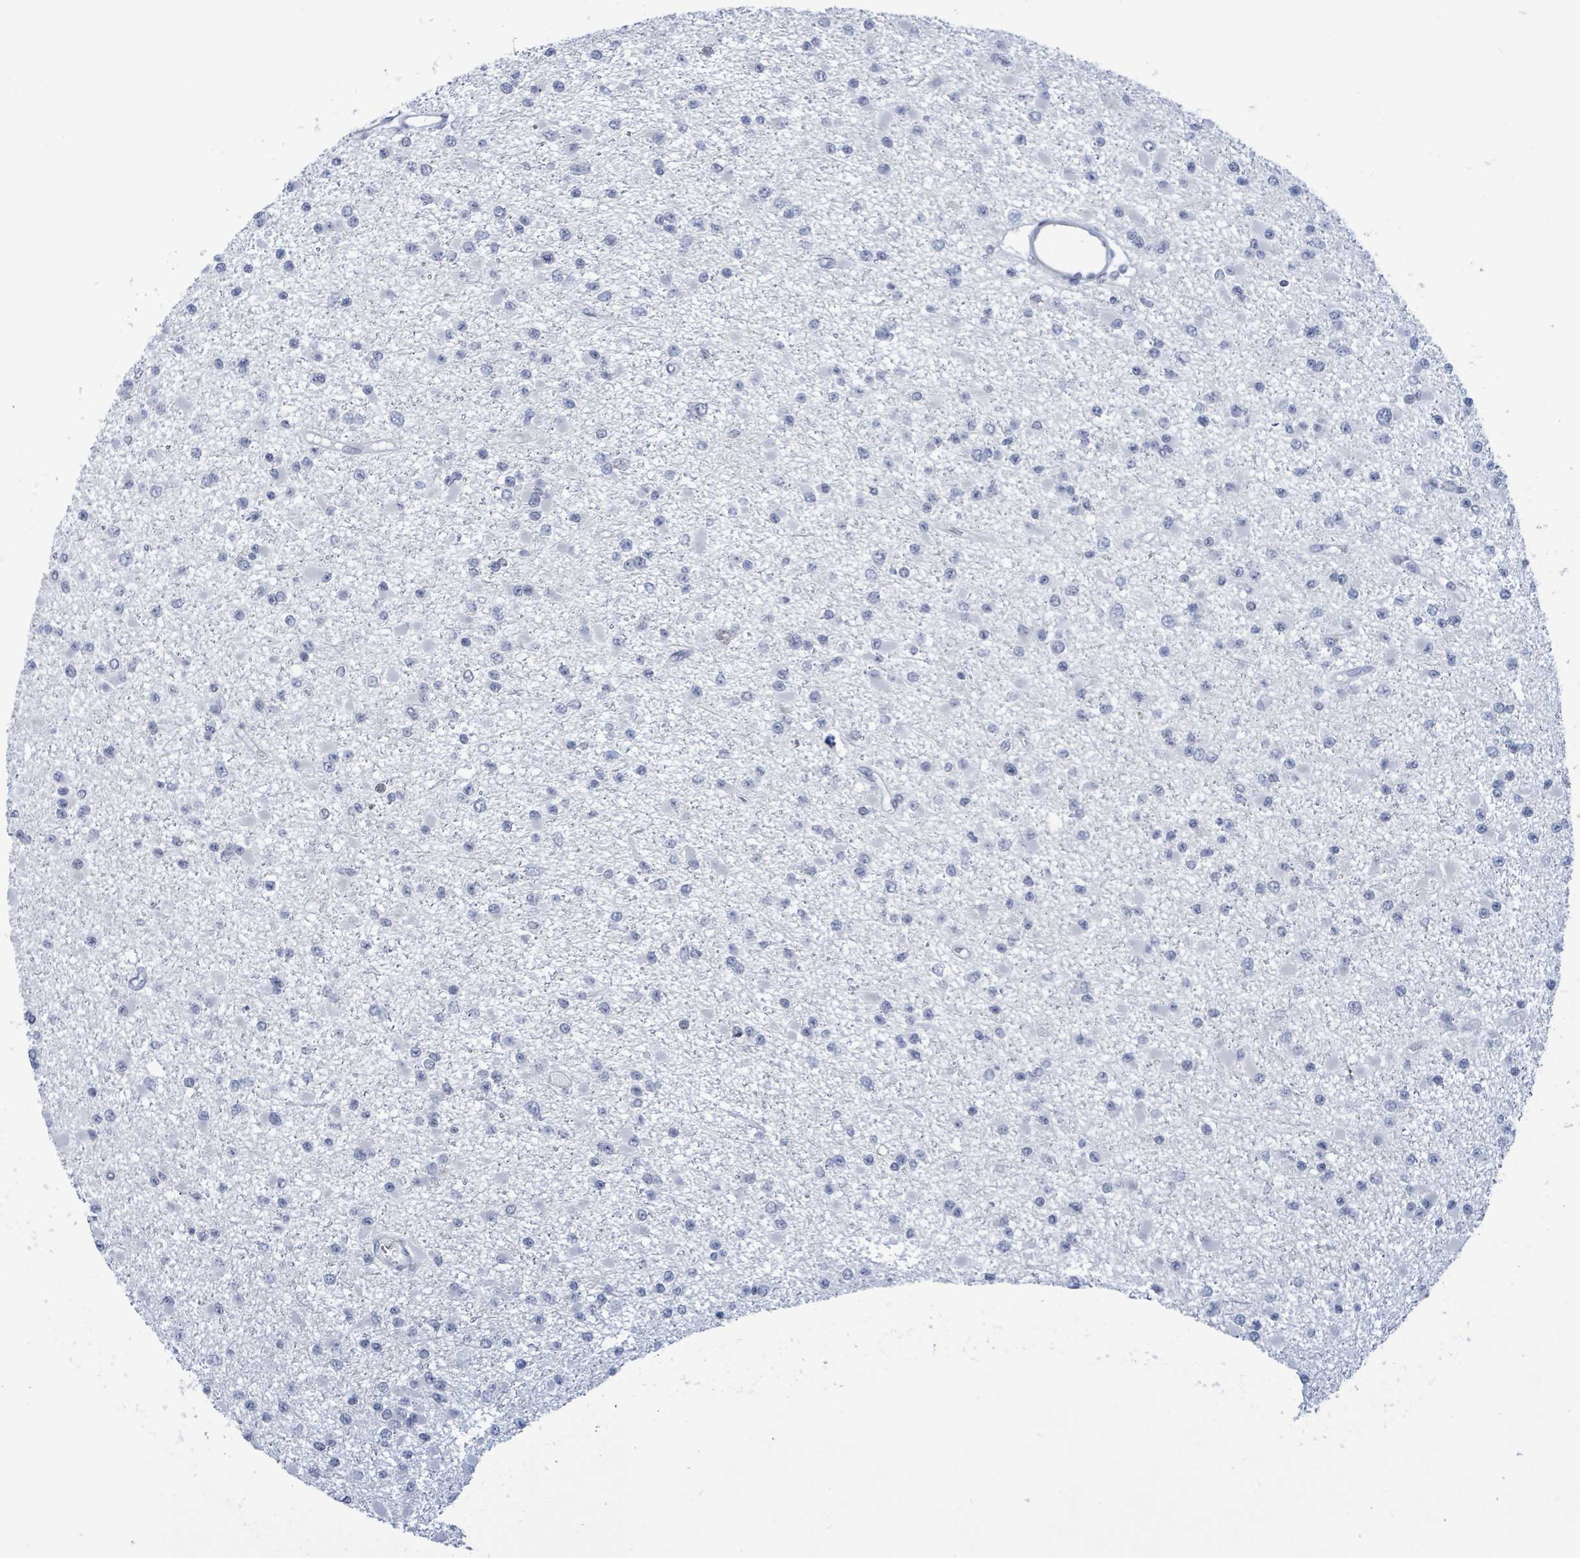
{"staining": {"intensity": "negative", "quantity": "none", "location": "none"}, "tissue": "glioma", "cell_type": "Tumor cells", "image_type": "cancer", "snomed": [{"axis": "morphology", "description": "Glioma, malignant, Low grade"}, {"axis": "topography", "description": "Brain"}], "caption": "Glioma was stained to show a protein in brown. There is no significant expression in tumor cells.", "gene": "NTN3", "patient": {"sex": "female", "age": 22}}